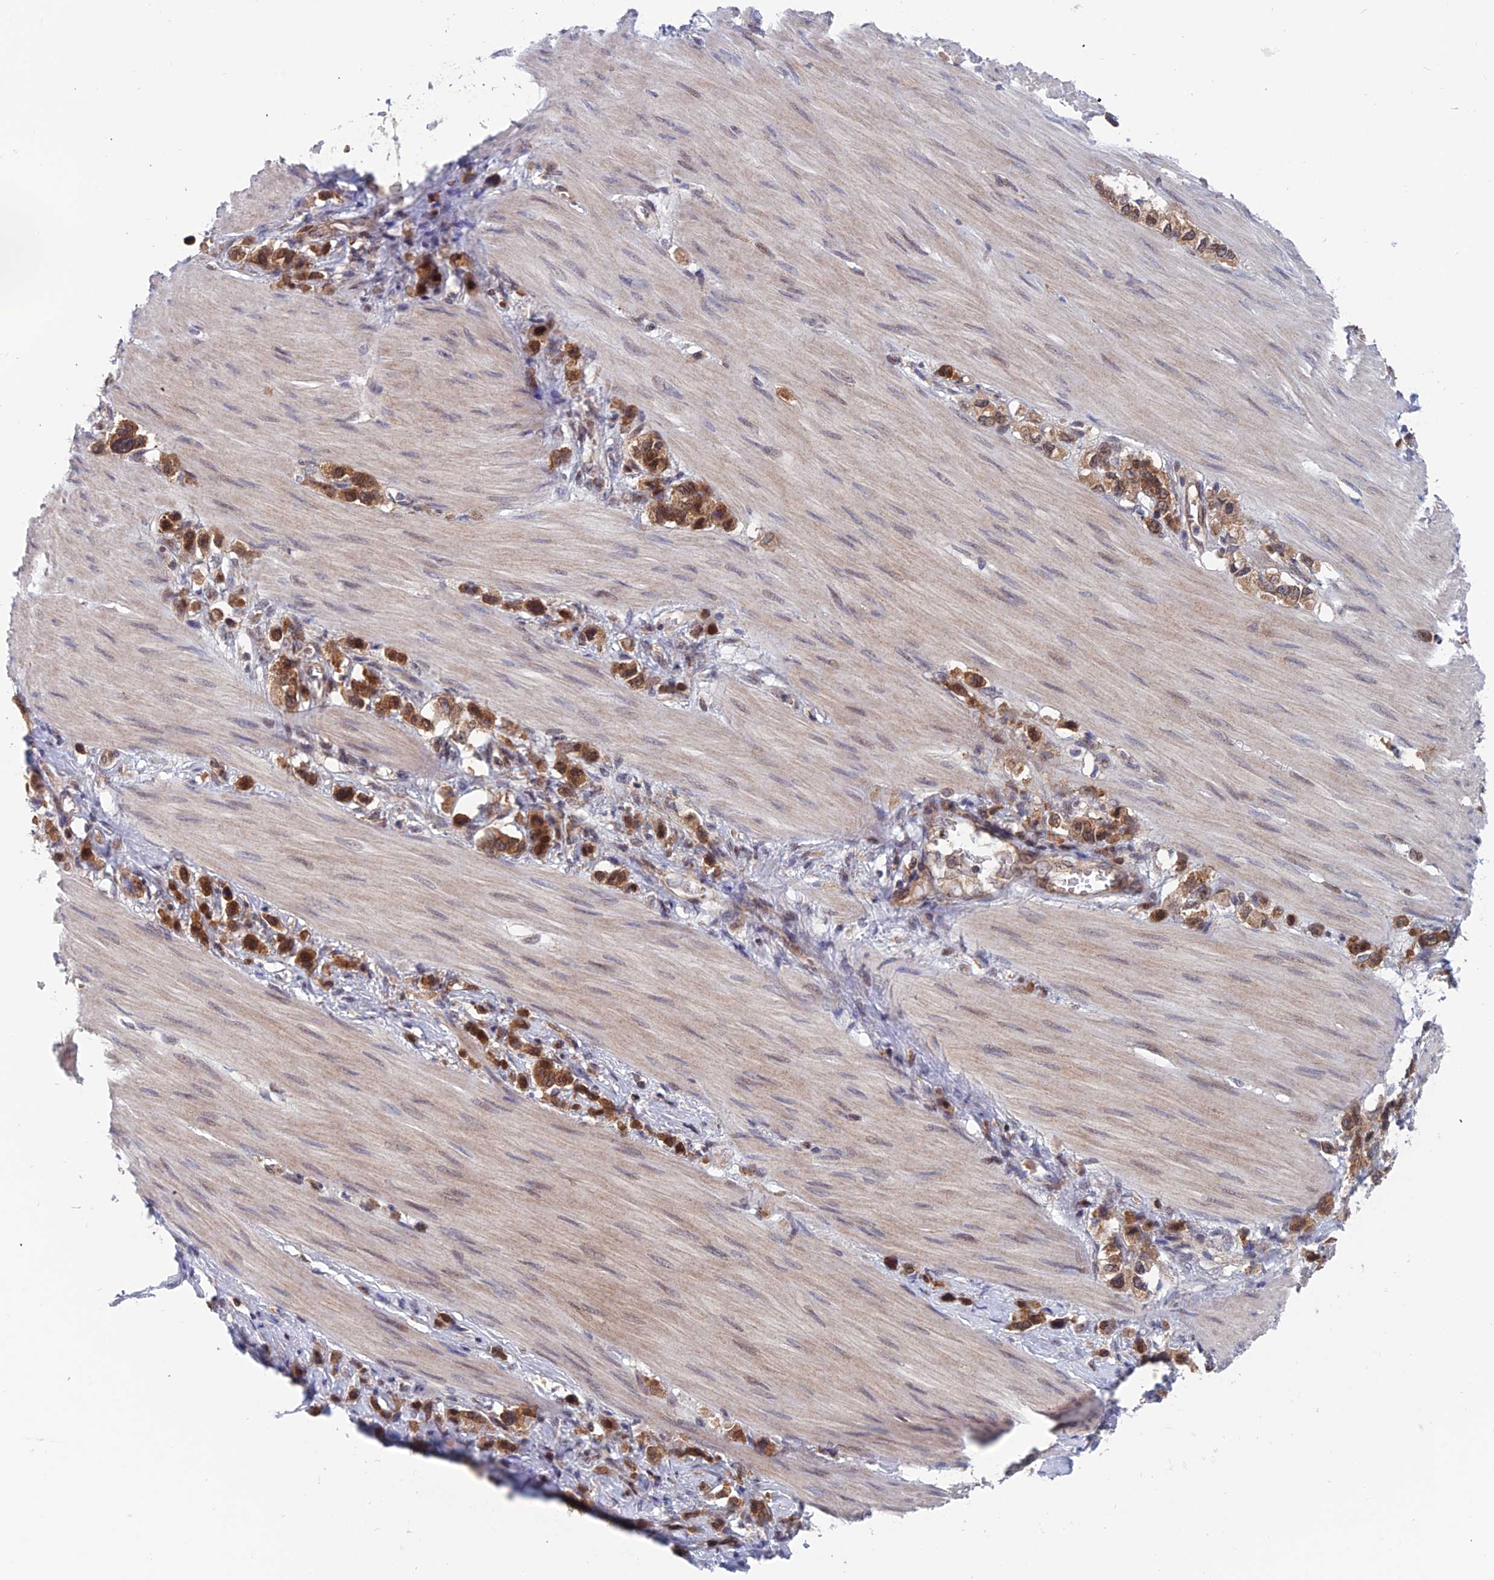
{"staining": {"intensity": "strong", "quantity": ">75%", "location": "cytoplasmic/membranous,nuclear"}, "tissue": "stomach cancer", "cell_type": "Tumor cells", "image_type": "cancer", "snomed": [{"axis": "morphology", "description": "Adenocarcinoma, NOS"}, {"axis": "topography", "description": "Stomach"}], "caption": "Strong cytoplasmic/membranous and nuclear expression is present in about >75% of tumor cells in stomach cancer (adenocarcinoma). The staining is performed using DAB brown chromogen to label protein expression. The nuclei are counter-stained blue using hematoxylin.", "gene": "IGBP1", "patient": {"sex": "female", "age": 65}}